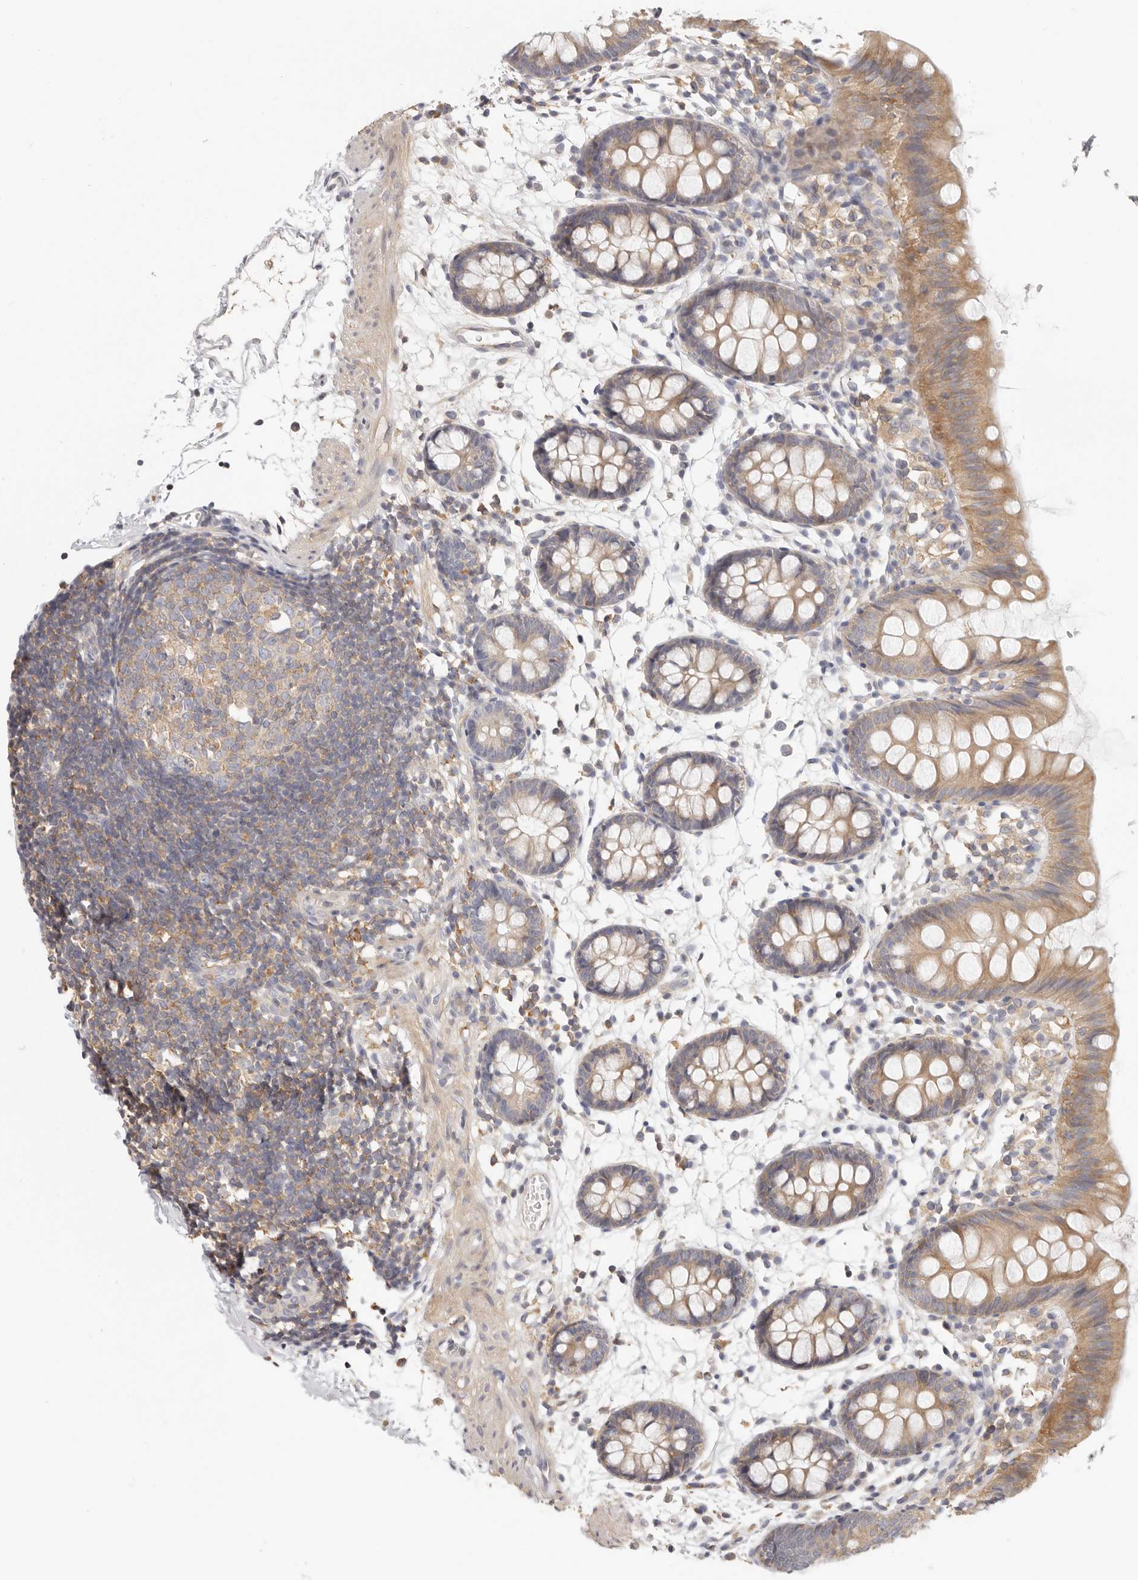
{"staining": {"intensity": "weak", "quantity": ">75%", "location": "cytoplasmic/membranous"}, "tissue": "colon", "cell_type": "Endothelial cells", "image_type": "normal", "snomed": [{"axis": "morphology", "description": "Normal tissue, NOS"}, {"axis": "topography", "description": "Colon"}], "caption": "Human colon stained with a protein marker shows weak staining in endothelial cells.", "gene": "ANXA9", "patient": {"sex": "male", "age": 56}}